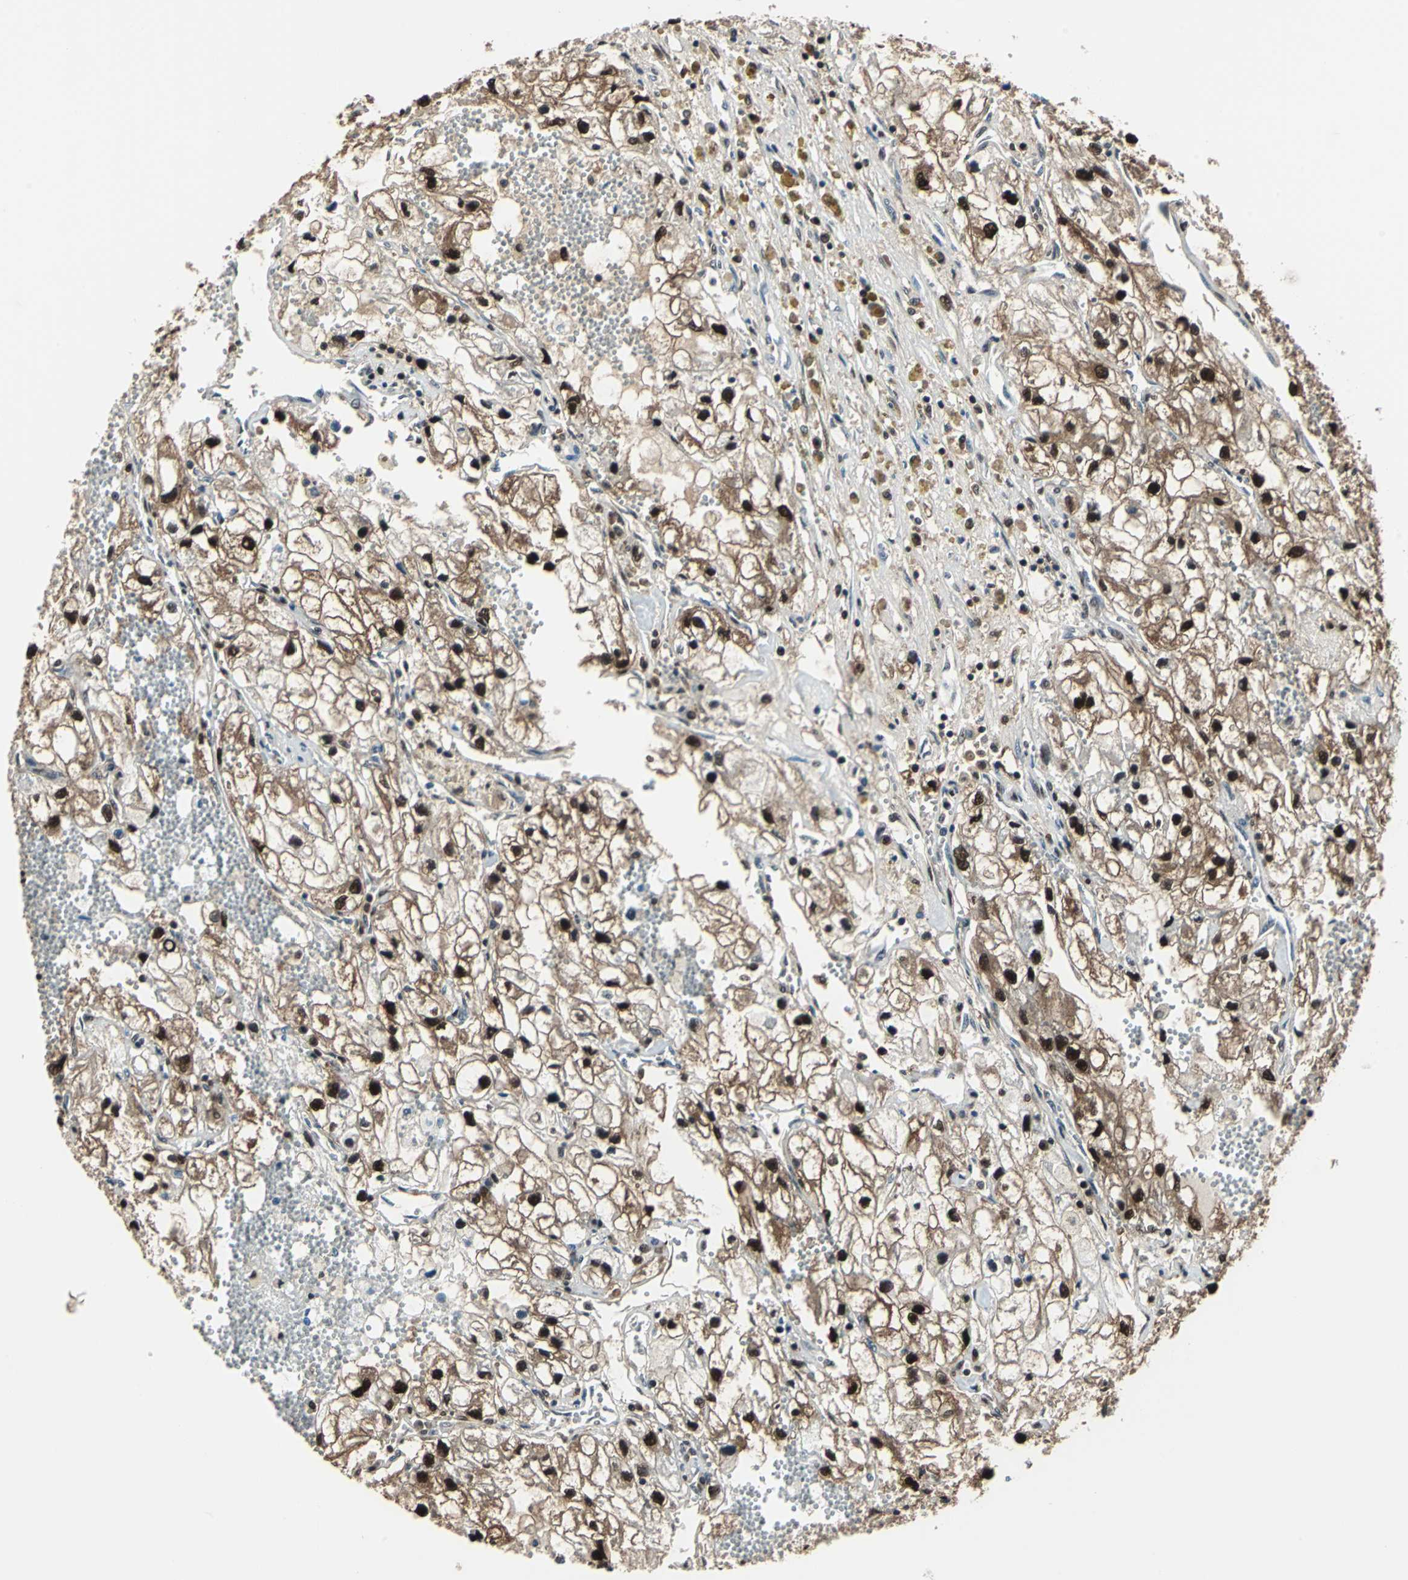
{"staining": {"intensity": "moderate", "quantity": ">75%", "location": "cytoplasmic/membranous,nuclear"}, "tissue": "renal cancer", "cell_type": "Tumor cells", "image_type": "cancer", "snomed": [{"axis": "morphology", "description": "Adenocarcinoma, NOS"}, {"axis": "topography", "description": "Kidney"}], "caption": "This histopathology image reveals renal cancer (adenocarcinoma) stained with IHC to label a protein in brown. The cytoplasmic/membranous and nuclear of tumor cells show moderate positivity for the protein. Nuclei are counter-stained blue.", "gene": "PSME1", "patient": {"sex": "female", "age": 70}}